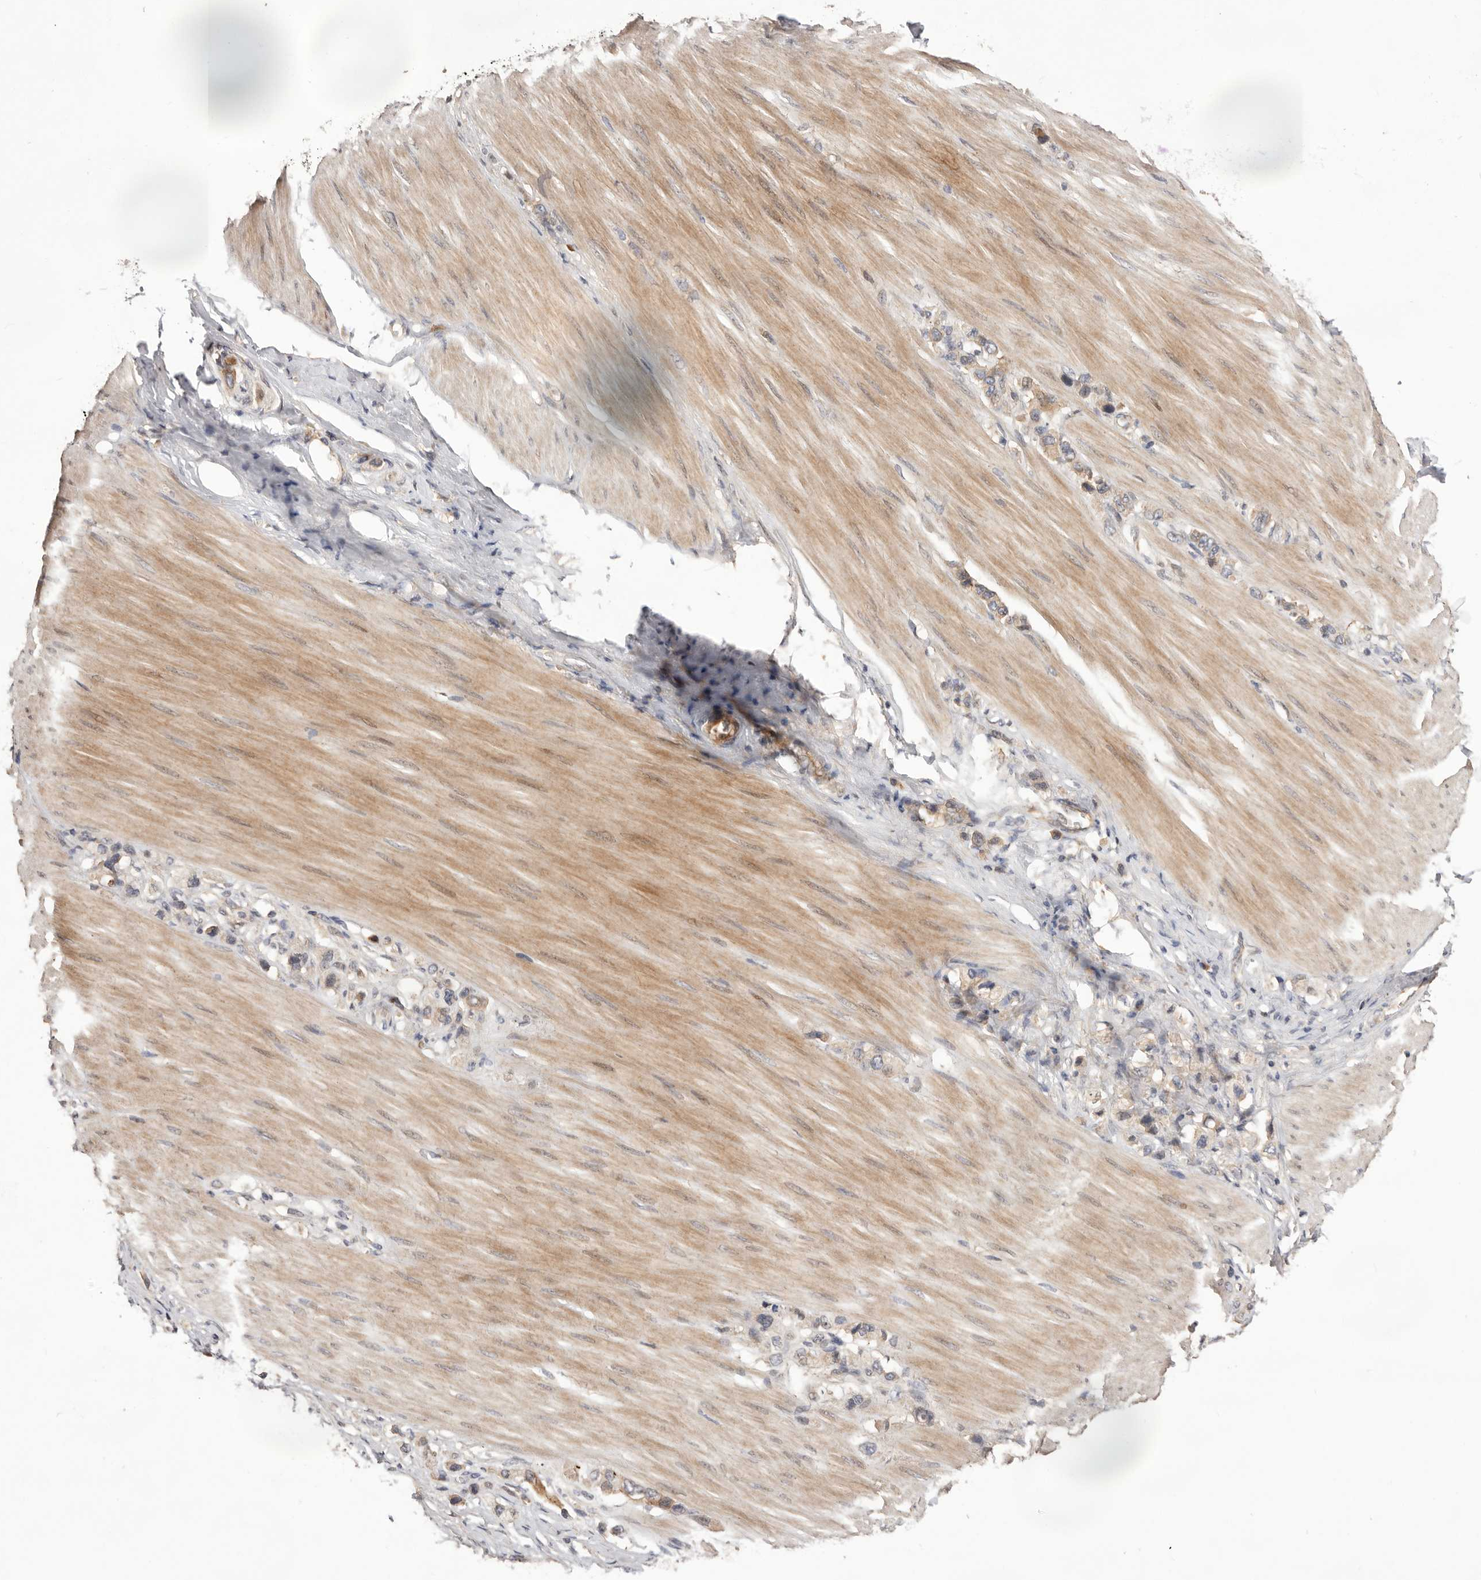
{"staining": {"intensity": "weak", "quantity": ">75%", "location": "cytoplasmic/membranous"}, "tissue": "stomach cancer", "cell_type": "Tumor cells", "image_type": "cancer", "snomed": [{"axis": "morphology", "description": "Adenocarcinoma, NOS"}, {"axis": "topography", "description": "Stomach"}], "caption": "This histopathology image displays immunohistochemistry (IHC) staining of adenocarcinoma (stomach), with low weak cytoplasmic/membranous expression in approximately >75% of tumor cells.", "gene": "DOP1A", "patient": {"sex": "female", "age": 65}}